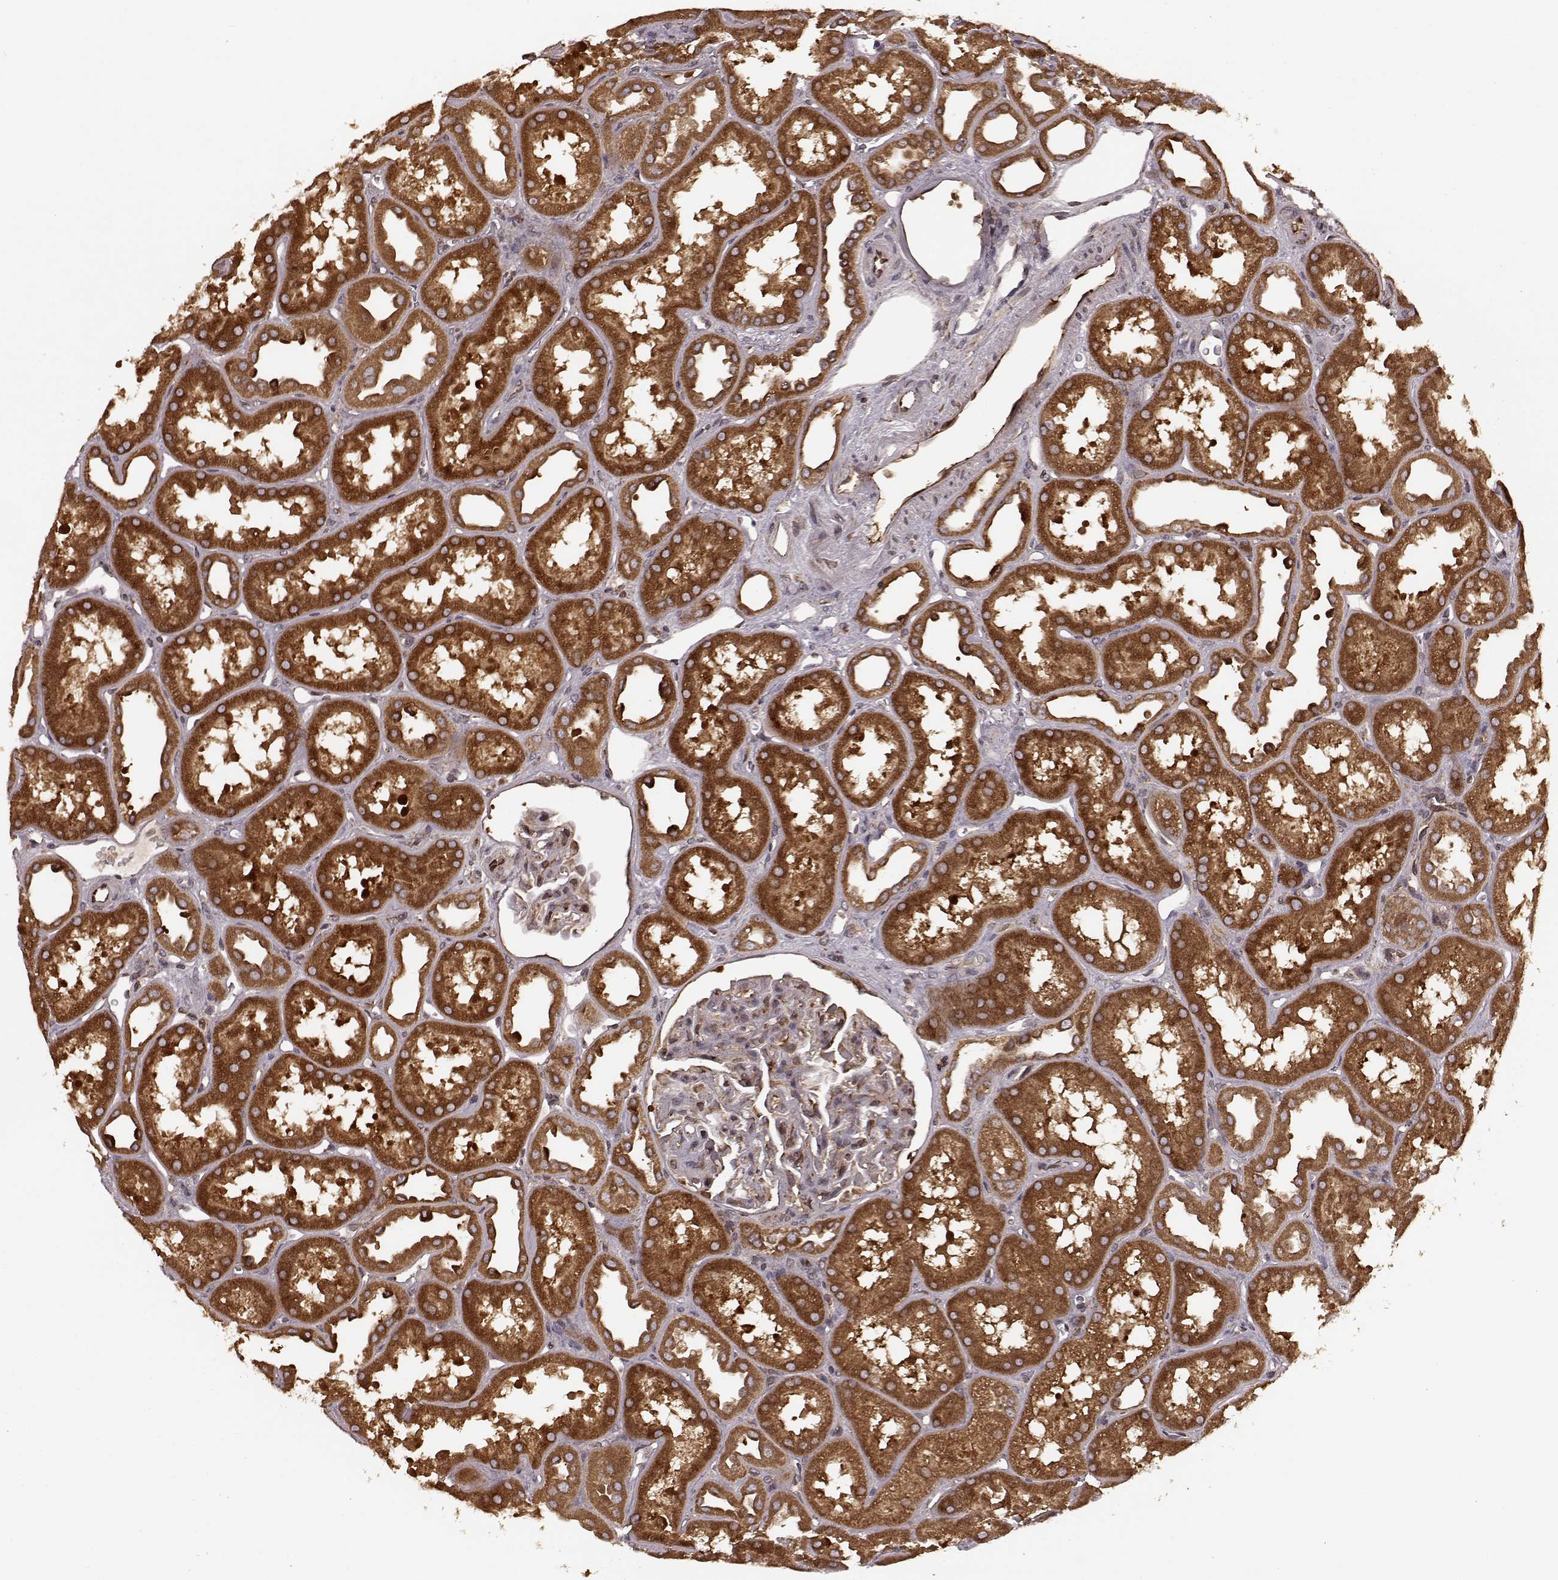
{"staining": {"intensity": "strong", "quantity": "<25%", "location": "cytoplasmic/membranous"}, "tissue": "kidney", "cell_type": "Cells in glomeruli", "image_type": "normal", "snomed": [{"axis": "morphology", "description": "Normal tissue, NOS"}, {"axis": "topography", "description": "Kidney"}], "caption": "This is a micrograph of immunohistochemistry (IHC) staining of unremarkable kidney, which shows strong staining in the cytoplasmic/membranous of cells in glomeruli.", "gene": "AGPAT1", "patient": {"sex": "male", "age": 61}}